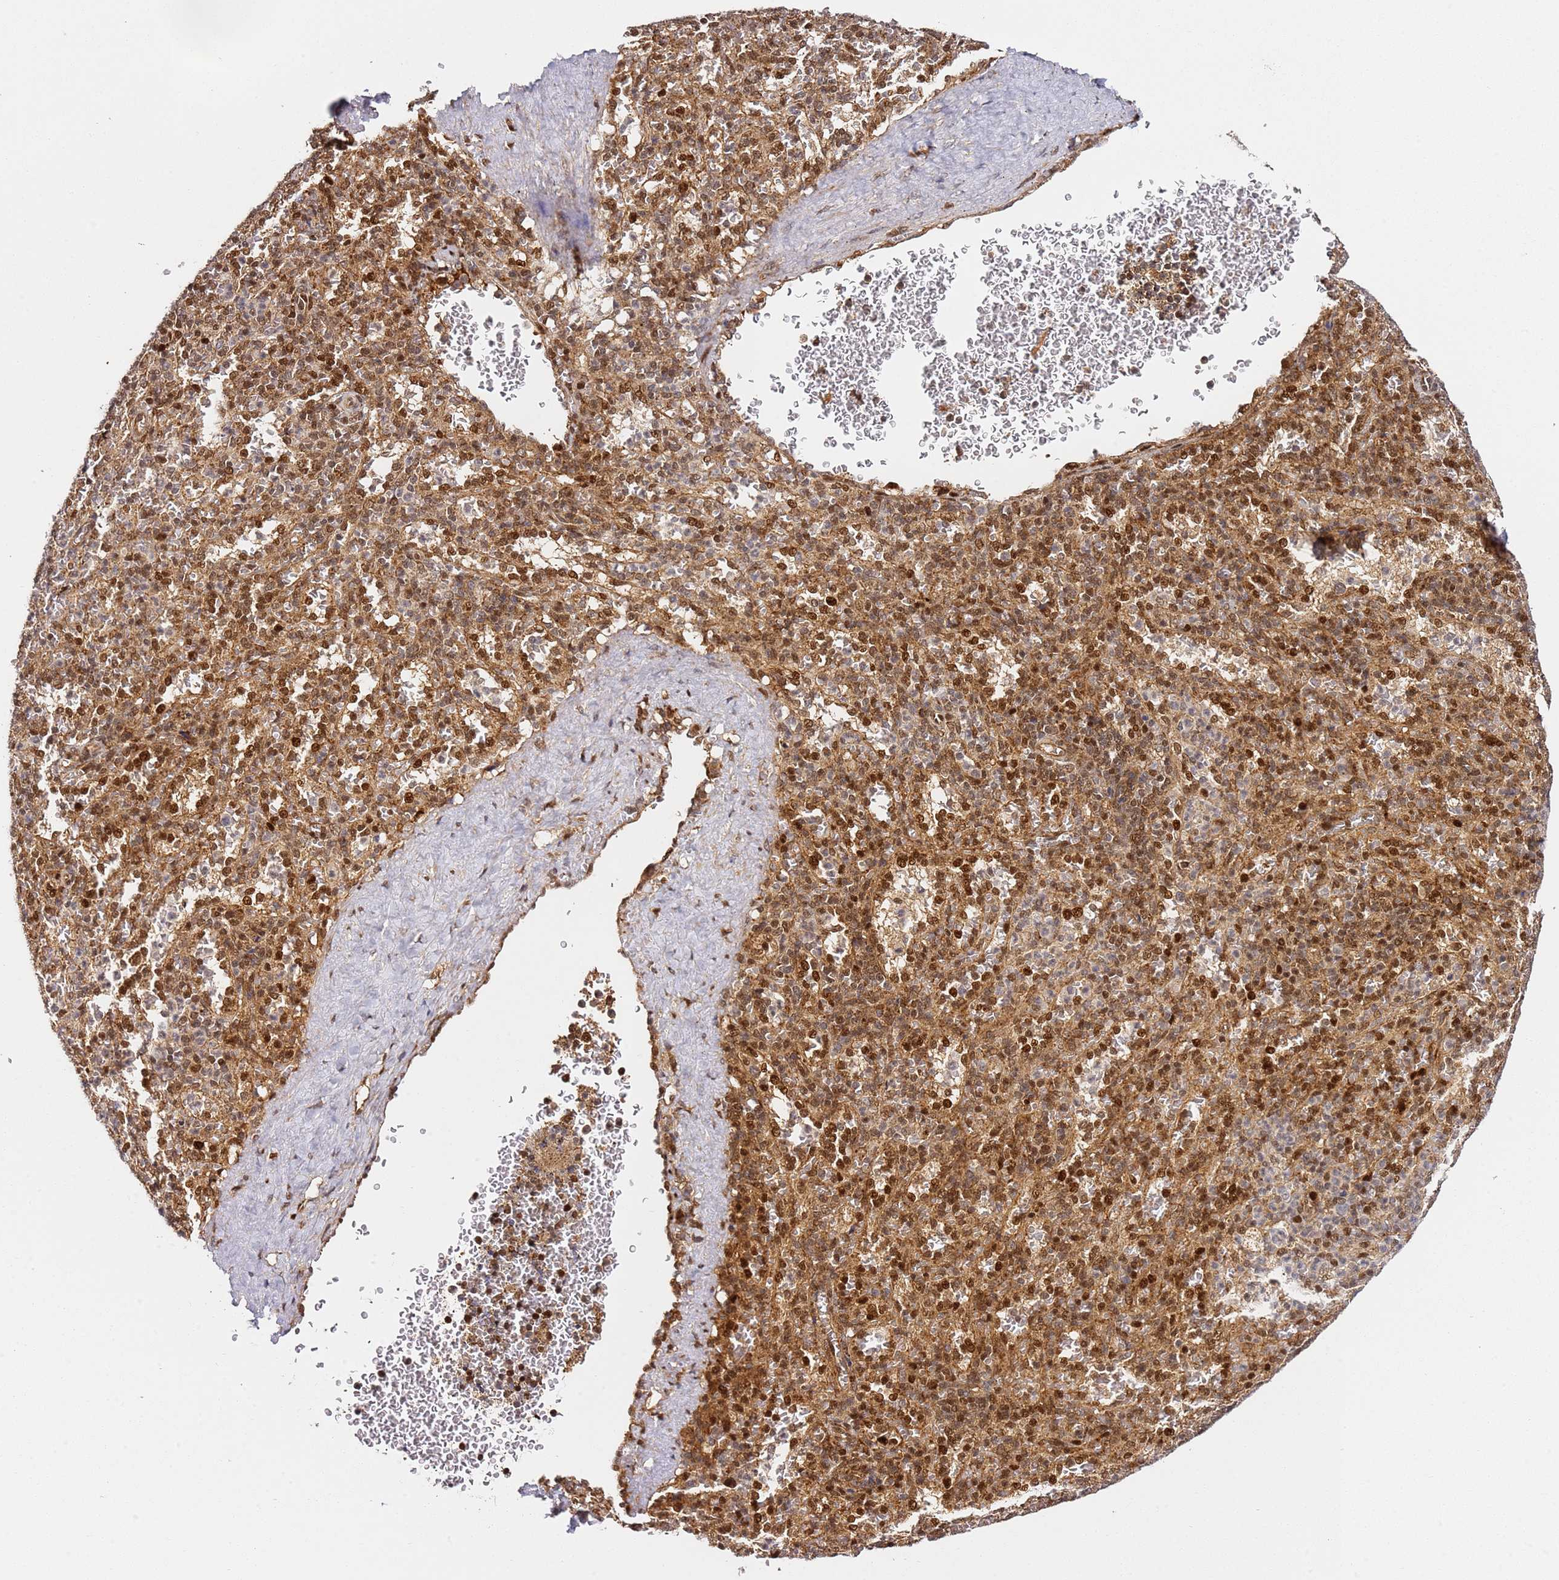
{"staining": {"intensity": "moderate", "quantity": "25%-75%", "location": "cytoplasmic/membranous,nuclear"}, "tissue": "spleen", "cell_type": "Cells in red pulp", "image_type": "normal", "snomed": [{"axis": "morphology", "description": "Normal tissue, NOS"}, {"axis": "topography", "description": "Spleen"}], "caption": "Immunohistochemistry (IHC) photomicrograph of benign spleen: spleen stained using immunohistochemistry (IHC) exhibits medium levels of moderate protein expression localized specifically in the cytoplasmic/membranous,nuclear of cells in red pulp, appearing as a cytoplasmic/membranous,nuclear brown color.", "gene": "SMOX", "patient": {"sex": "female", "age": 21}}